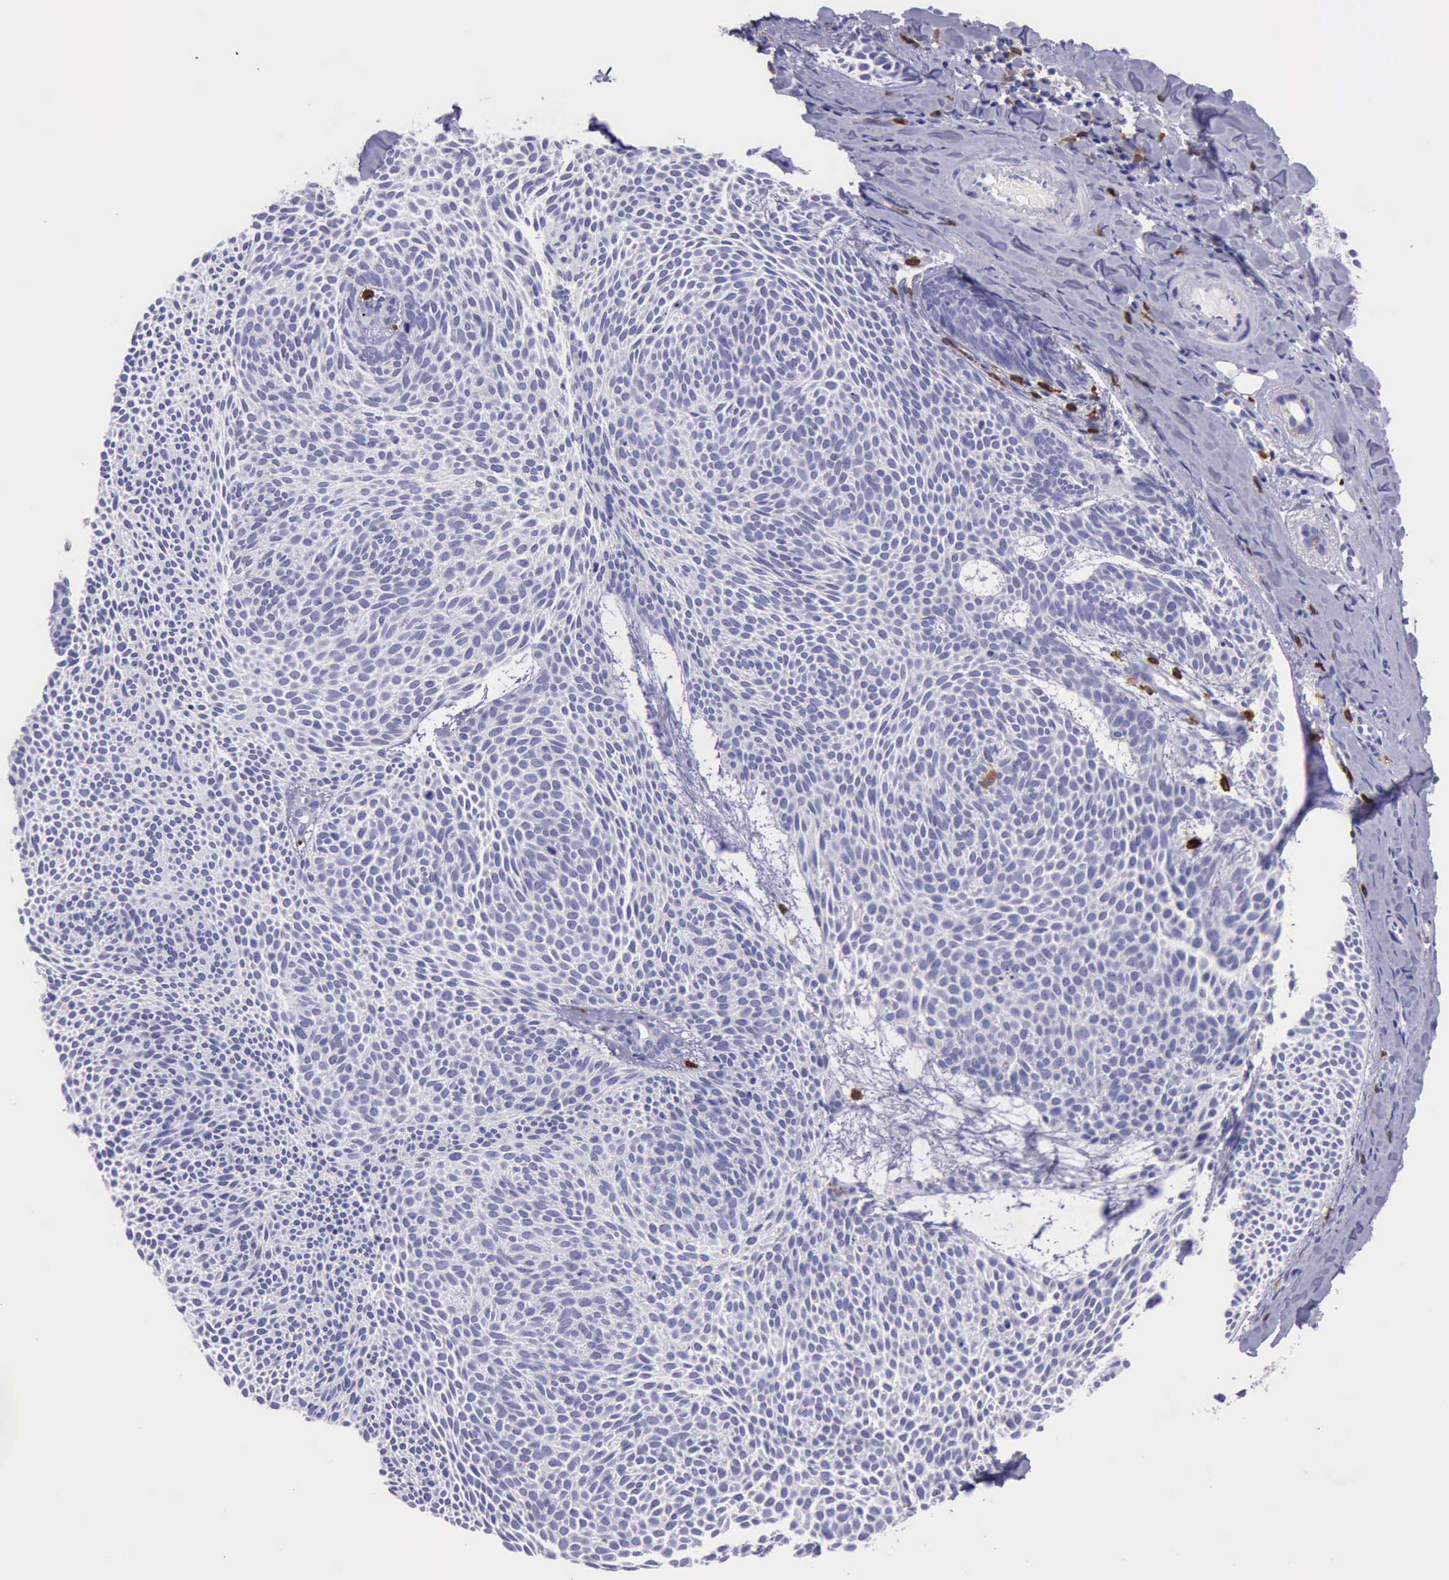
{"staining": {"intensity": "negative", "quantity": "none", "location": "none"}, "tissue": "skin cancer", "cell_type": "Tumor cells", "image_type": "cancer", "snomed": [{"axis": "morphology", "description": "Basal cell carcinoma"}, {"axis": "topography", "description": "Skin"}], "caption": "A micrograph of basal cell carcinoma (skin) stained for a protein reveals no brown staining in tumor cells.", "gene": "BTK", "patient": {"sex": "male", "age": 84}}